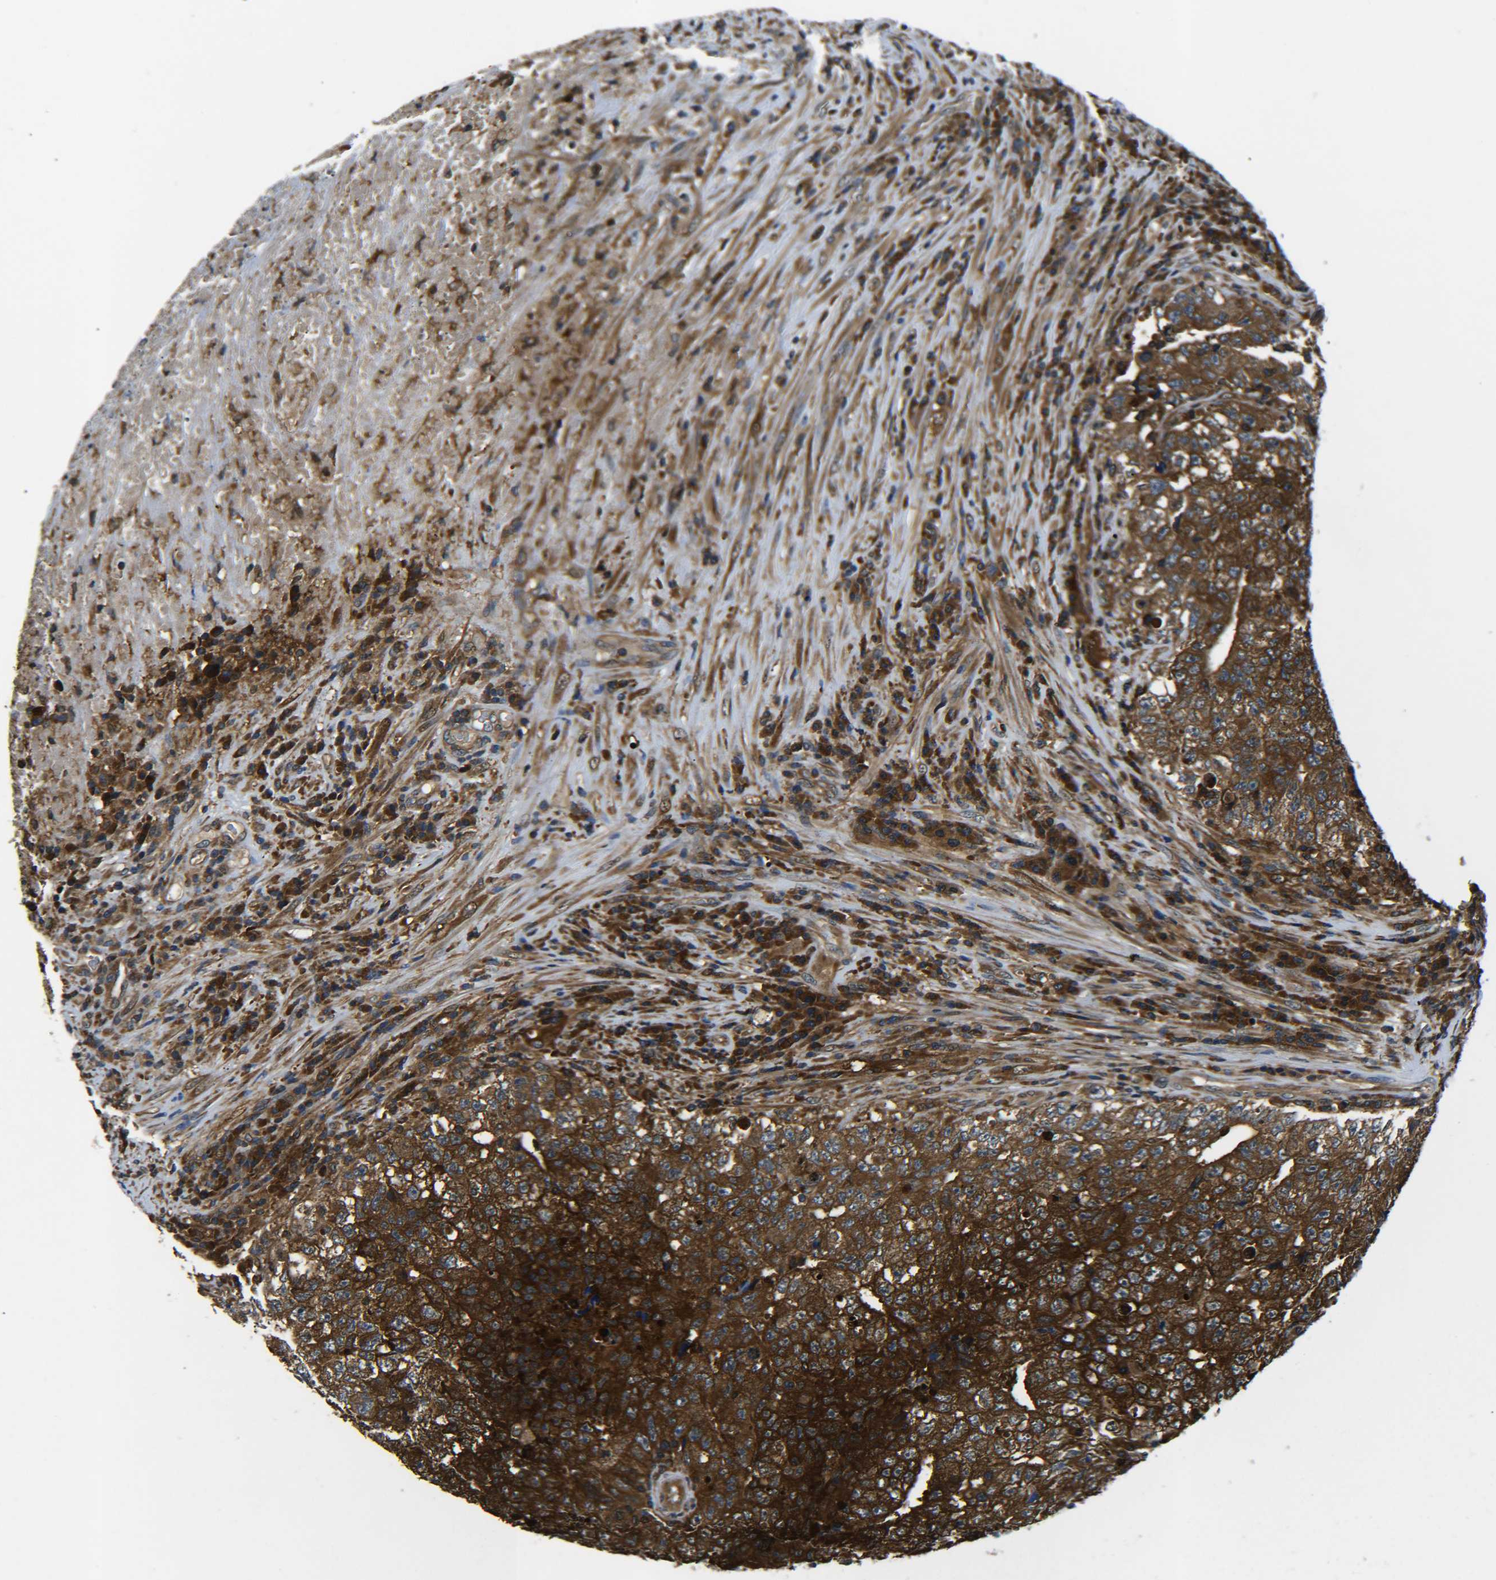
{"staining": {"intensity": "strong", "quantity": ">75%", "location": "cytoplasmic/membranous"}, "tissue": "testis cancer", "cell_type": "Tumor cells", "image_type": "cancer", "snomed": [{"axis": "morphology", "description": "Necrosis, NOS"}, {"axis": "morphology", "description": "Carcinoma, Embryonal, NOS"}, {"axis": "topography", "description": "Testis"}], "caption": "Immunohistochemistry of human testis embryonal carcinoma shows high levels of strong cytoplasmic/membranous expression in approximately >75% of tumor cells. (DAB (3,3'-diaminobenzidine) IHC, brown staining for protein, blue staining for nuclei).", "gene": "PREB", "patient": {"sex": "male", "age": 19}}